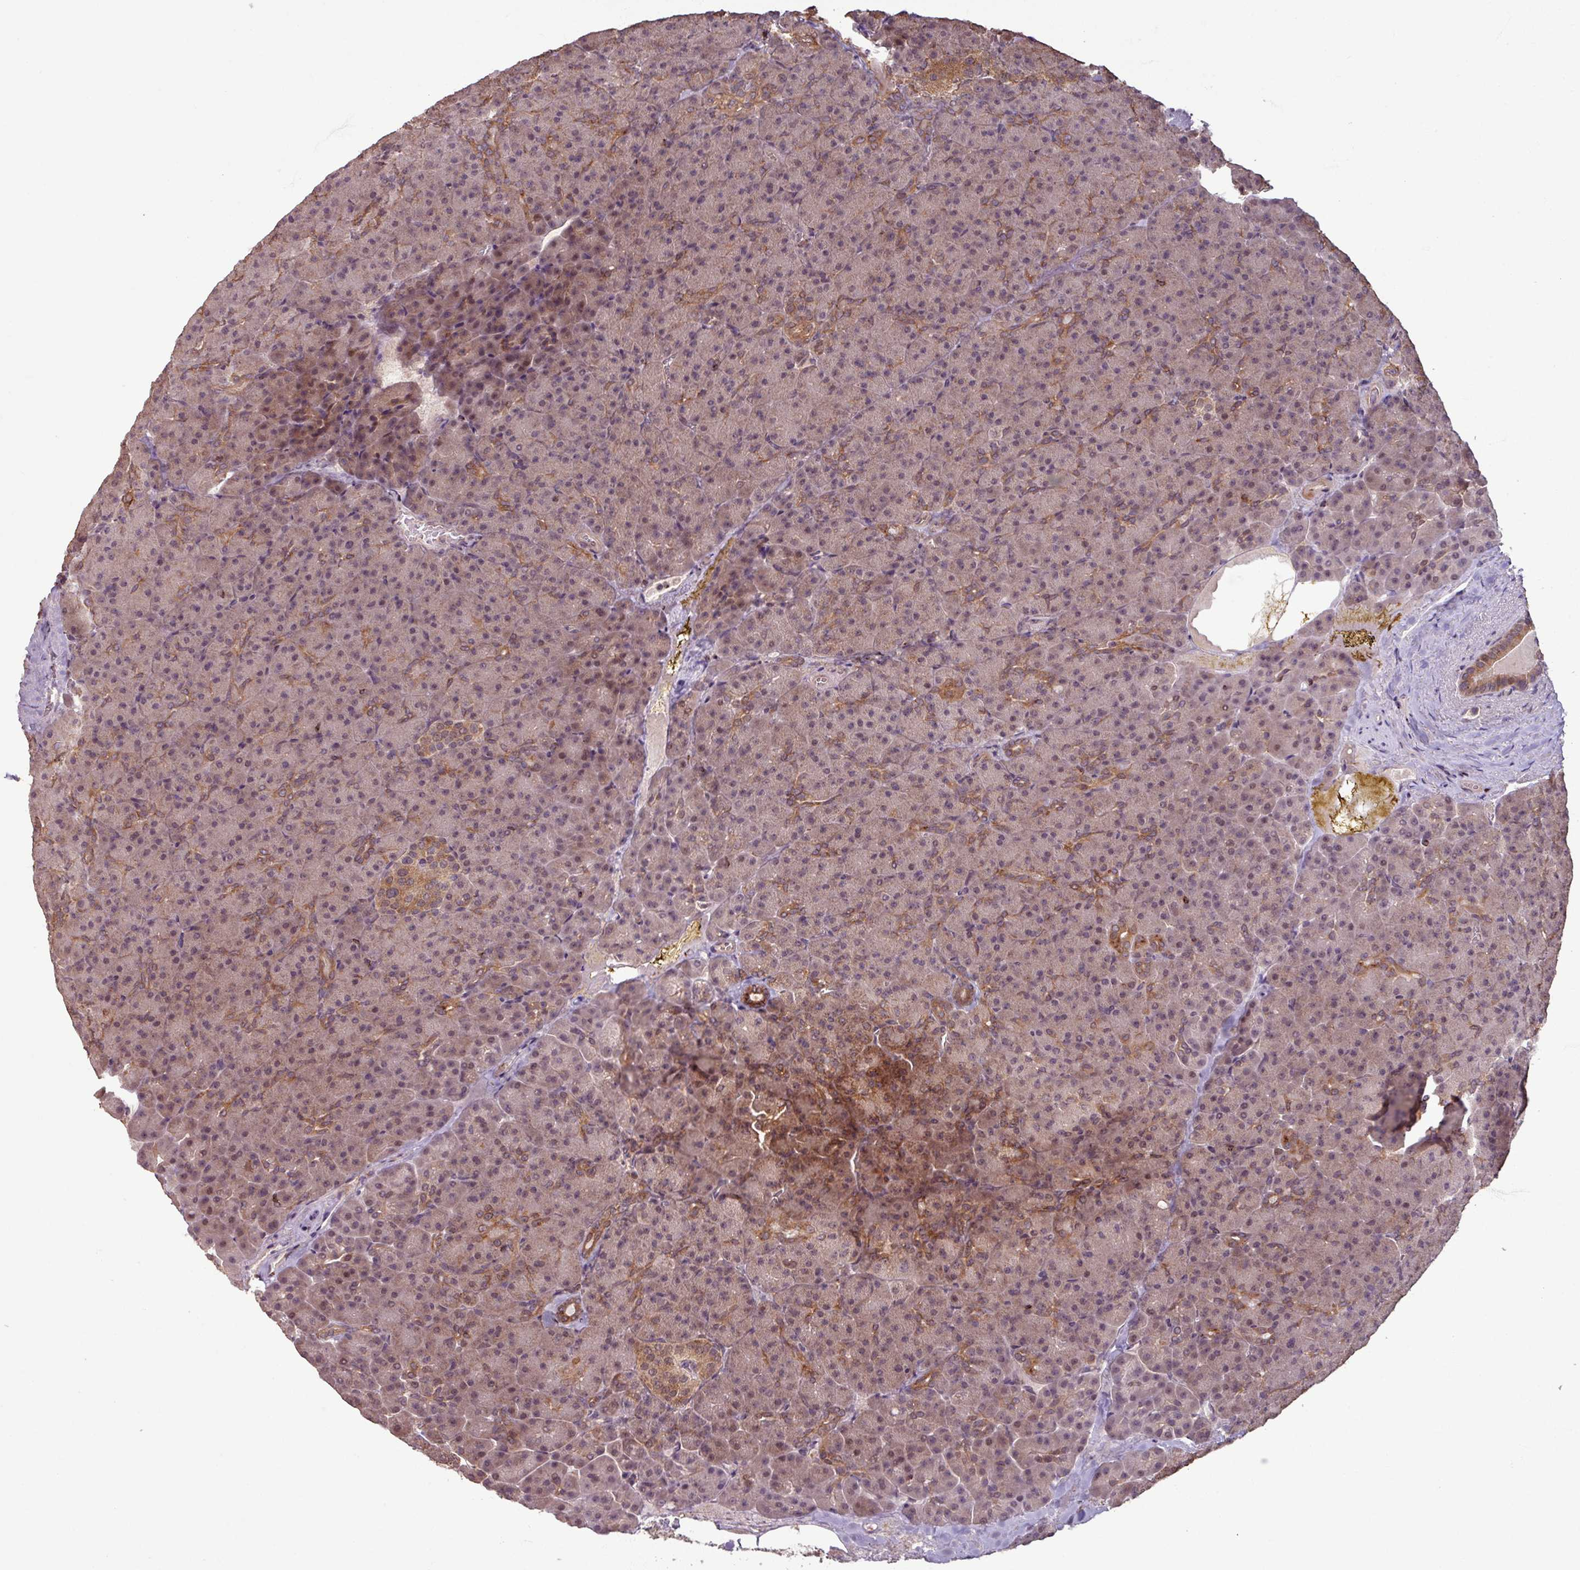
{"staining": {"intensity": "weak", "quantity": "25%-75%", "location": "cytoplasmic/membranous,nuclear"}, "tissue": "pancreas", "cell_type": "Exocrine glandular cells", "image_type": "normal", "snomed": [{"axis": "morphology", "description": "Normal tissue, NOS"}, {"axis": "topography", "description": "Pancreas"}], "caption": "Immunohistochemical staining of unremarkable pancreas displays weak cytoplasmic/membranous,nuclear protein staining in approximately 25%-75% of exocrine glandular cells.", "gene": "OR6B1", "patient": {"sex": "female", "age": 74}}